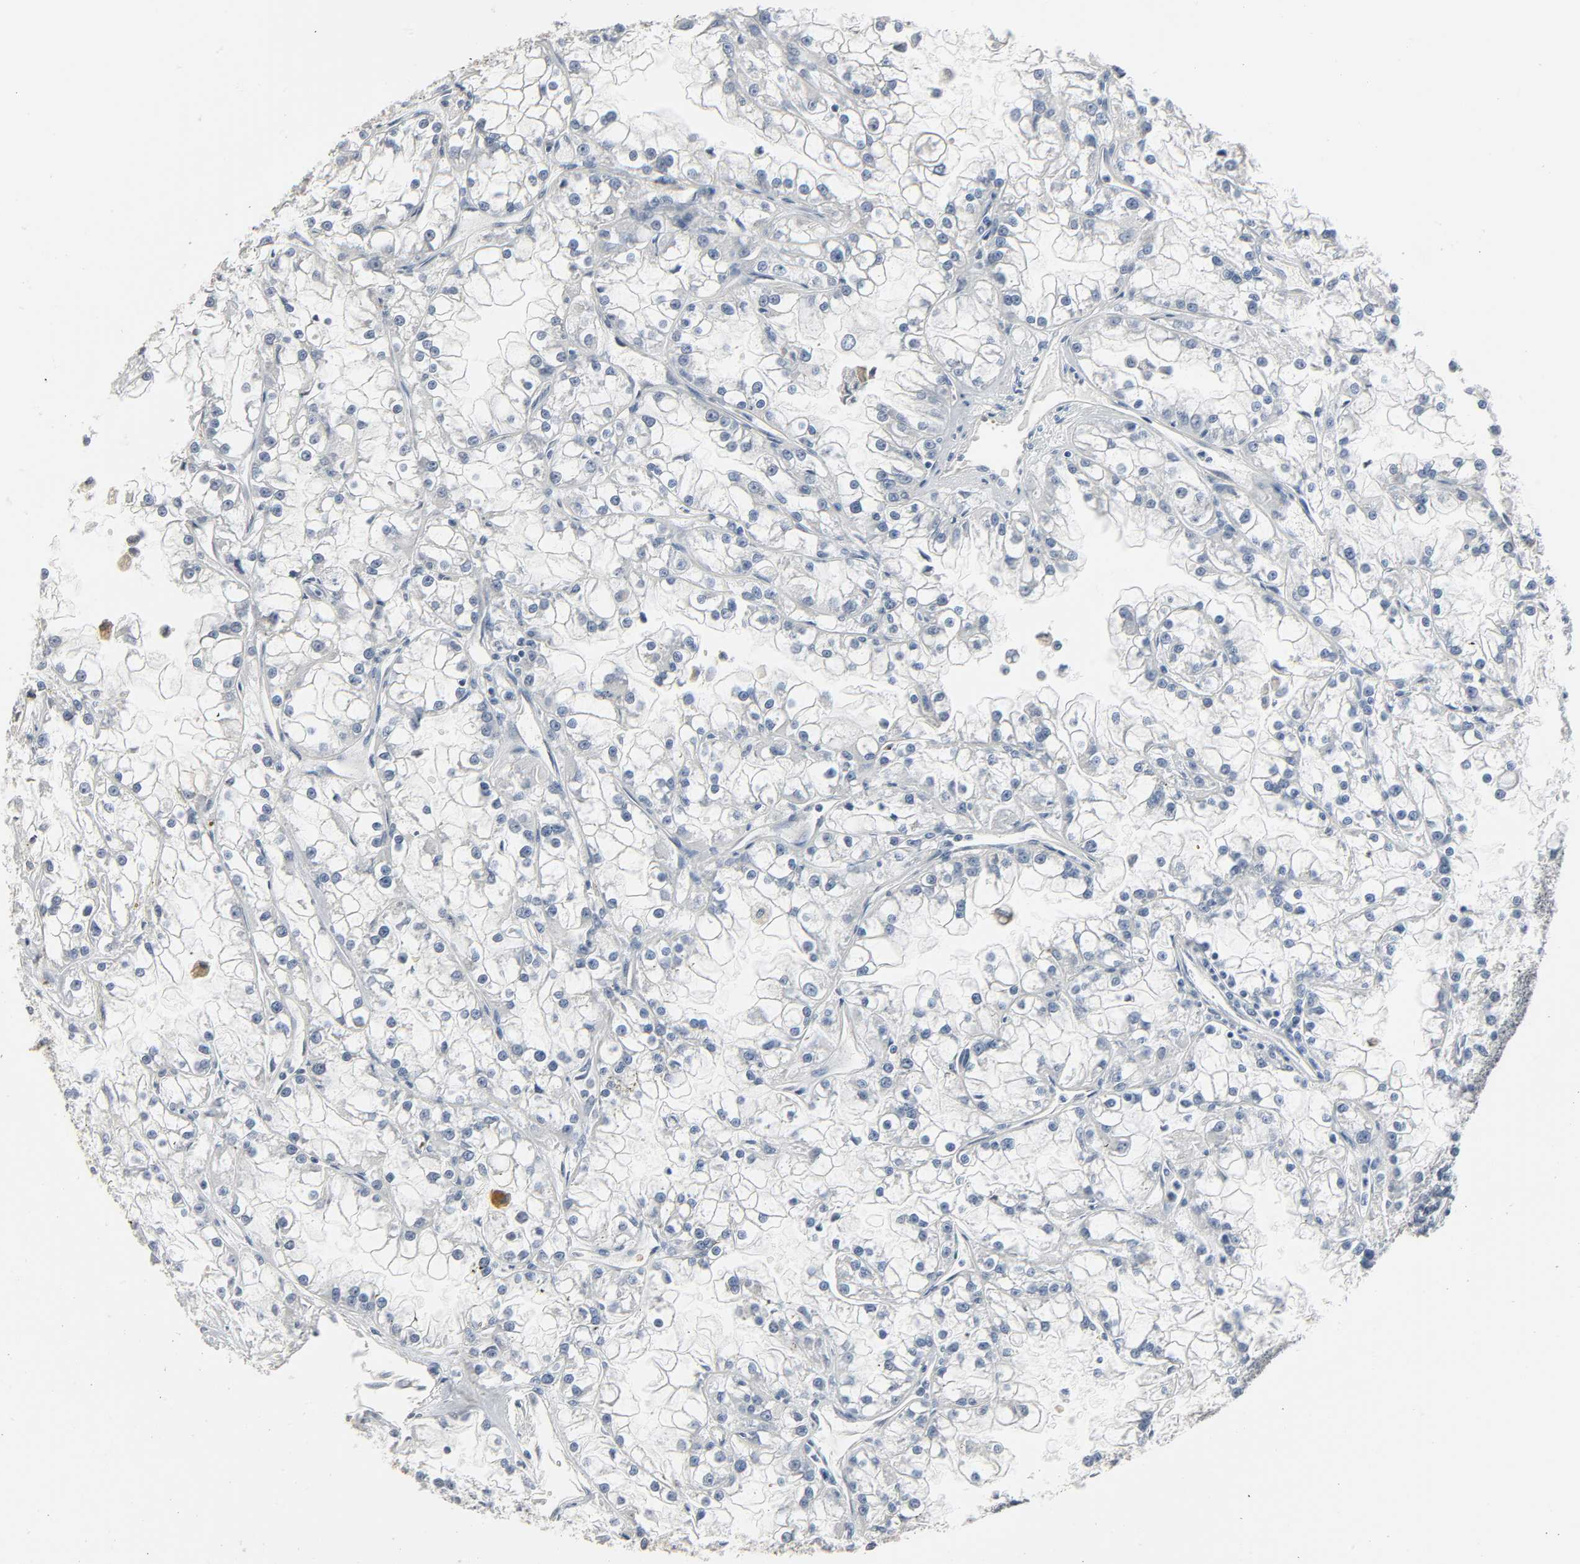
{"staining": {"intensity": "negative", "quantity": "none", "location": "none"}, "tissue": "renal cancer", "cell_type": "Tumor cells", "image_type": "cancer", "snomed": [{"axis": "morphology", "description": "Adenocarcinoma, NOS"}, {"axis": "topography", "description": "Kidney"}], "caption": "Tumor cells are negative for brown protein staining in renal cancer. (Stains: DAB (3,3'-diaminobenzidine) immunohistochemistry with hematoxylin counter stain, Microscopy: brightfield microscopy at high magnification).", "gene": "LIMCH1", "patient": {"sex": "female", "age": 52}}